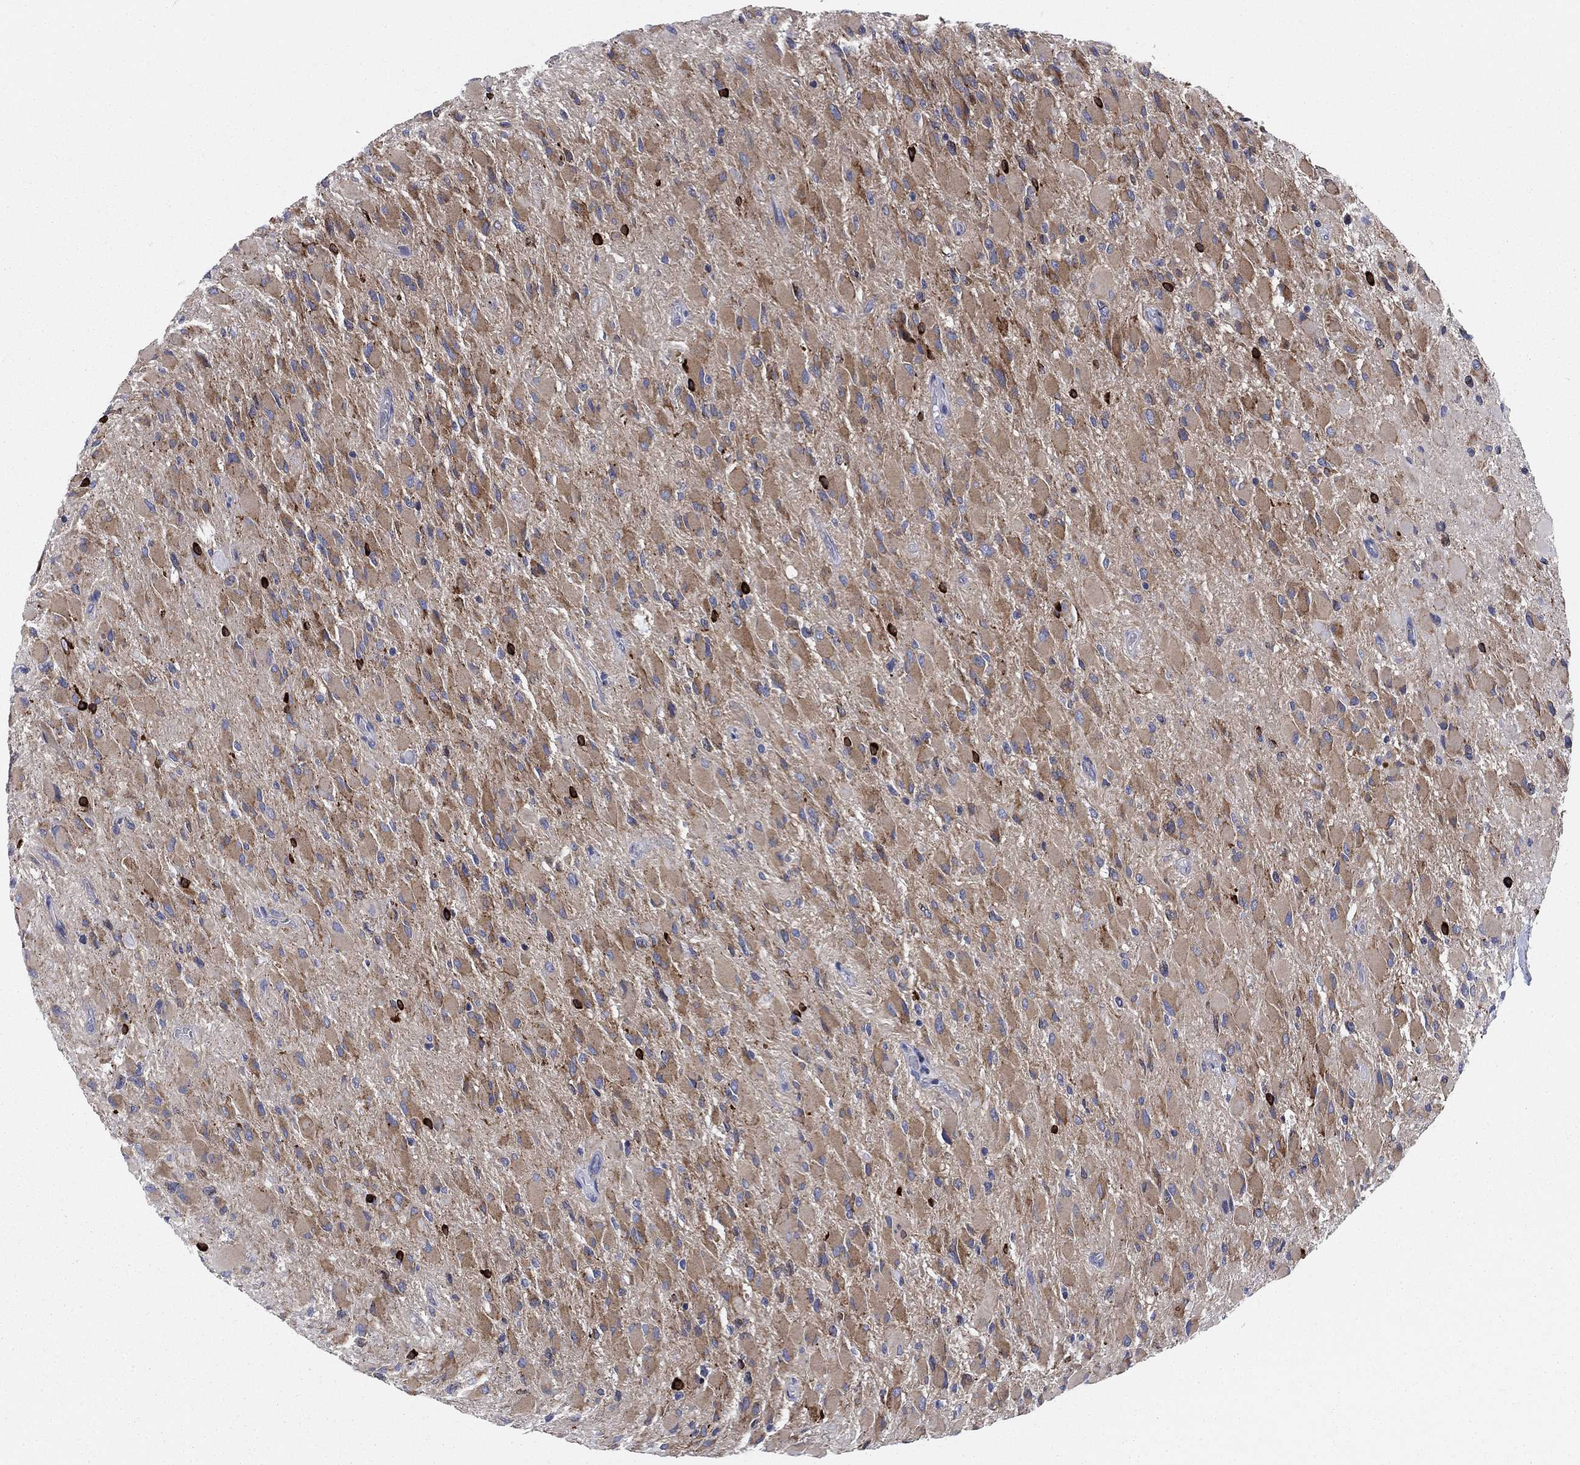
{"staining": {"intensity": "moderate", "quantity": "25%-75%", "location": "cytoplasmic/membranous"}, "tissue": "glioma", "cell_type": "Tumor cells", "image_type": "cancer", "snomed": [{"axis": "morphology", "description": "Glioma, malignant, High grade"}, {"axis": "topography", "description": "Cerebral cortex"}], "caption": "Glioma stained for a protein displays moderate cytoplasmic/membranous positivity in tumor cells.", "gene": "NACAD", "patient": {"sex": "female", "age": 36}}